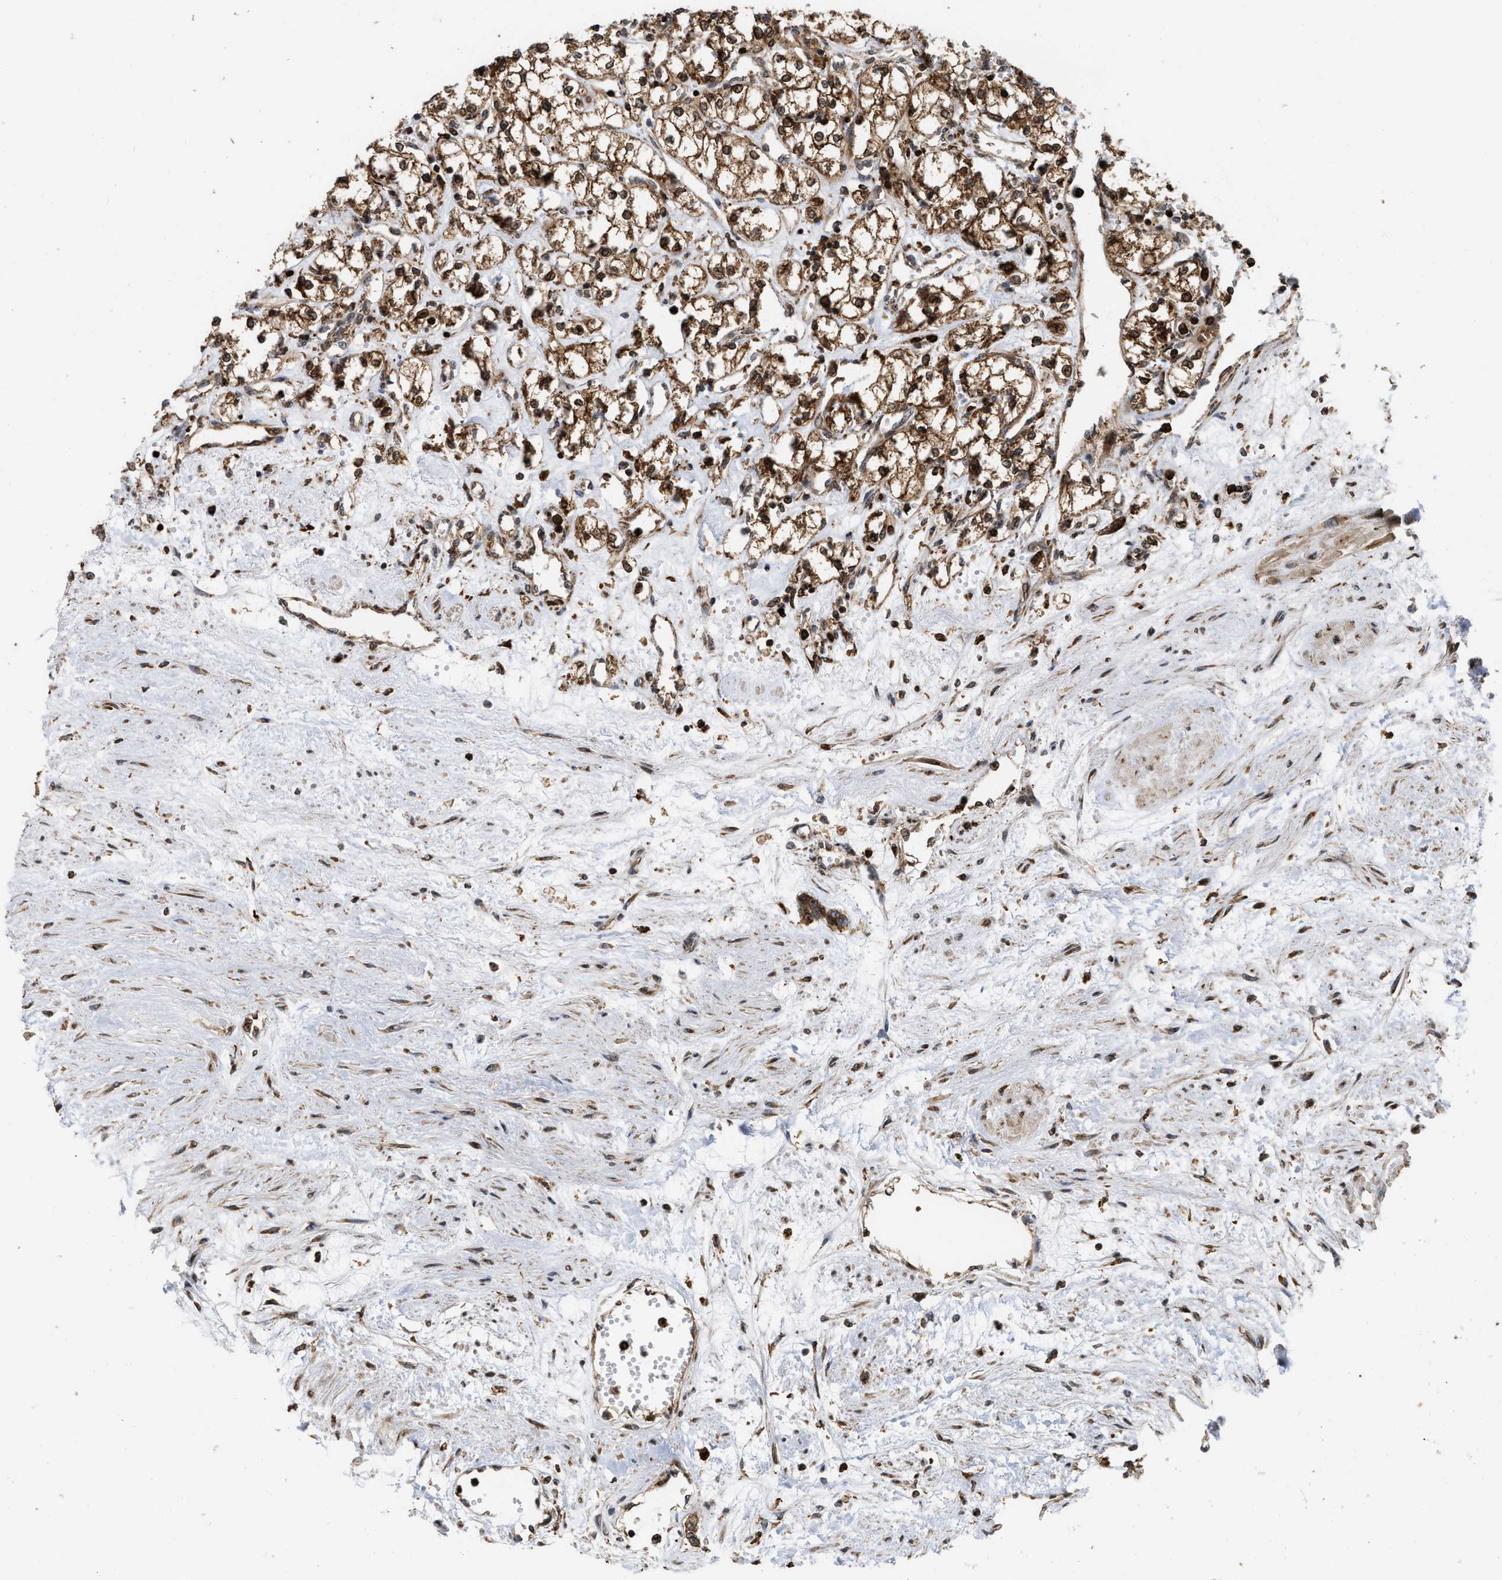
{"staining": {"intensity": "strong", "quantity": ">75%", "location": "cytoplasmic/membranous"}, "tissue": "renal cancer", "cell_type": "Tumor cells", "image_type": "cancer", "snomed": [{"axis": "morphology", "description": "Adenocarcinoma, NOS"}, {"axis": "topography", "description": "Kidney"}], "caption": "Protein expression analysis of renal cancer (adenocarcinoma) shows strong cytoplasmic/membranous staining in approximately >75% of tumor cells.", "gene": "IQCE", "patient": {"sex": "male", "age": 59}}